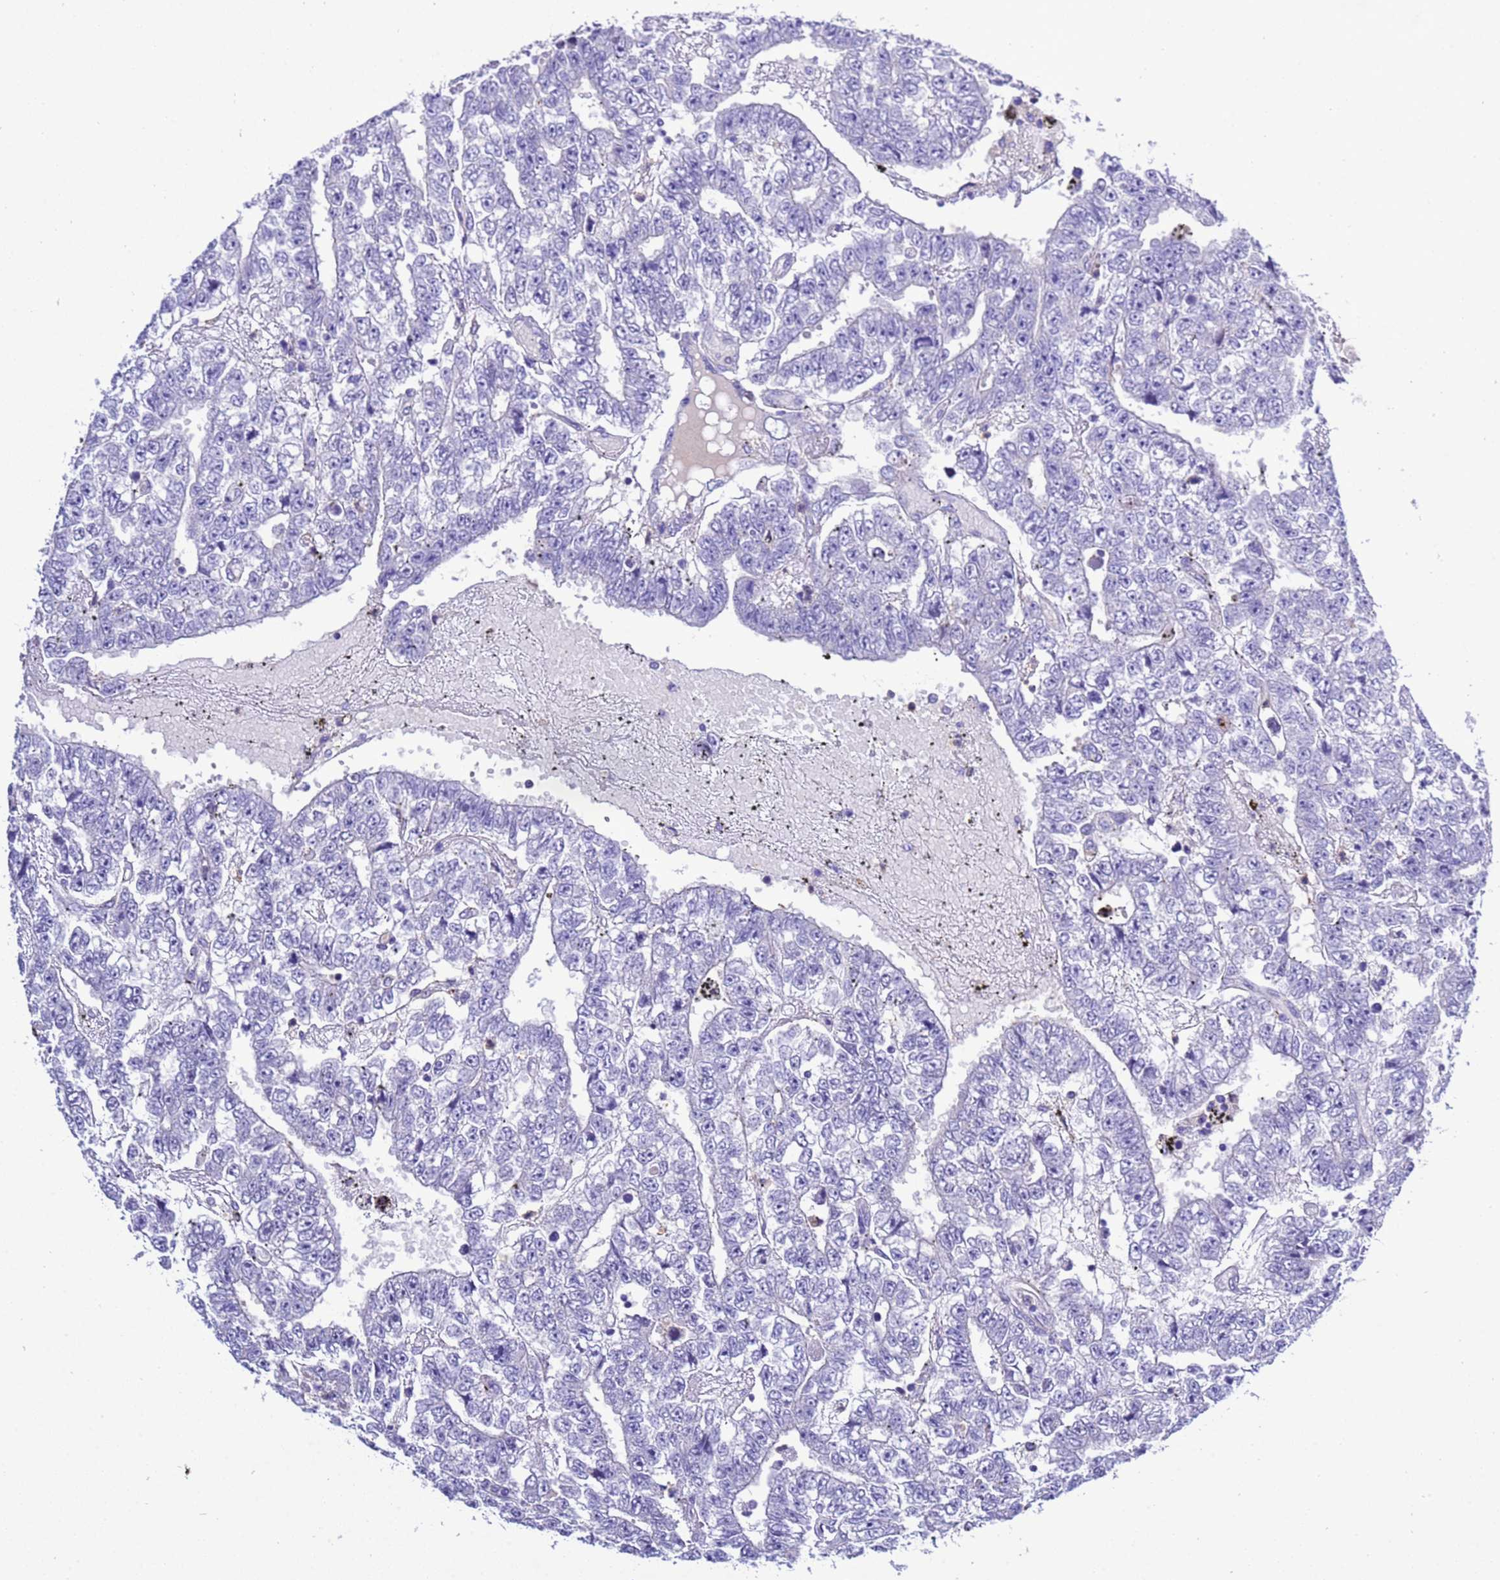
{"staining": {"intensity": "negative", "quantity": "none", "location": "none"}, "tissue": "testis cancer", "cell_type": "Tumor cells", "image_type": "cancer", "snomed": [{"axis": "morphology", "description": "Carcinoma, Embryonal, NOS"}, {"axis": "topography", "description": "Testis"}], "caption": "Immunohistochemistry of testis embryonal carcinoma exhibits no expression in tumor cells.", "gene": "KICS2", "patient": {"sex": "male", "age": 25}}